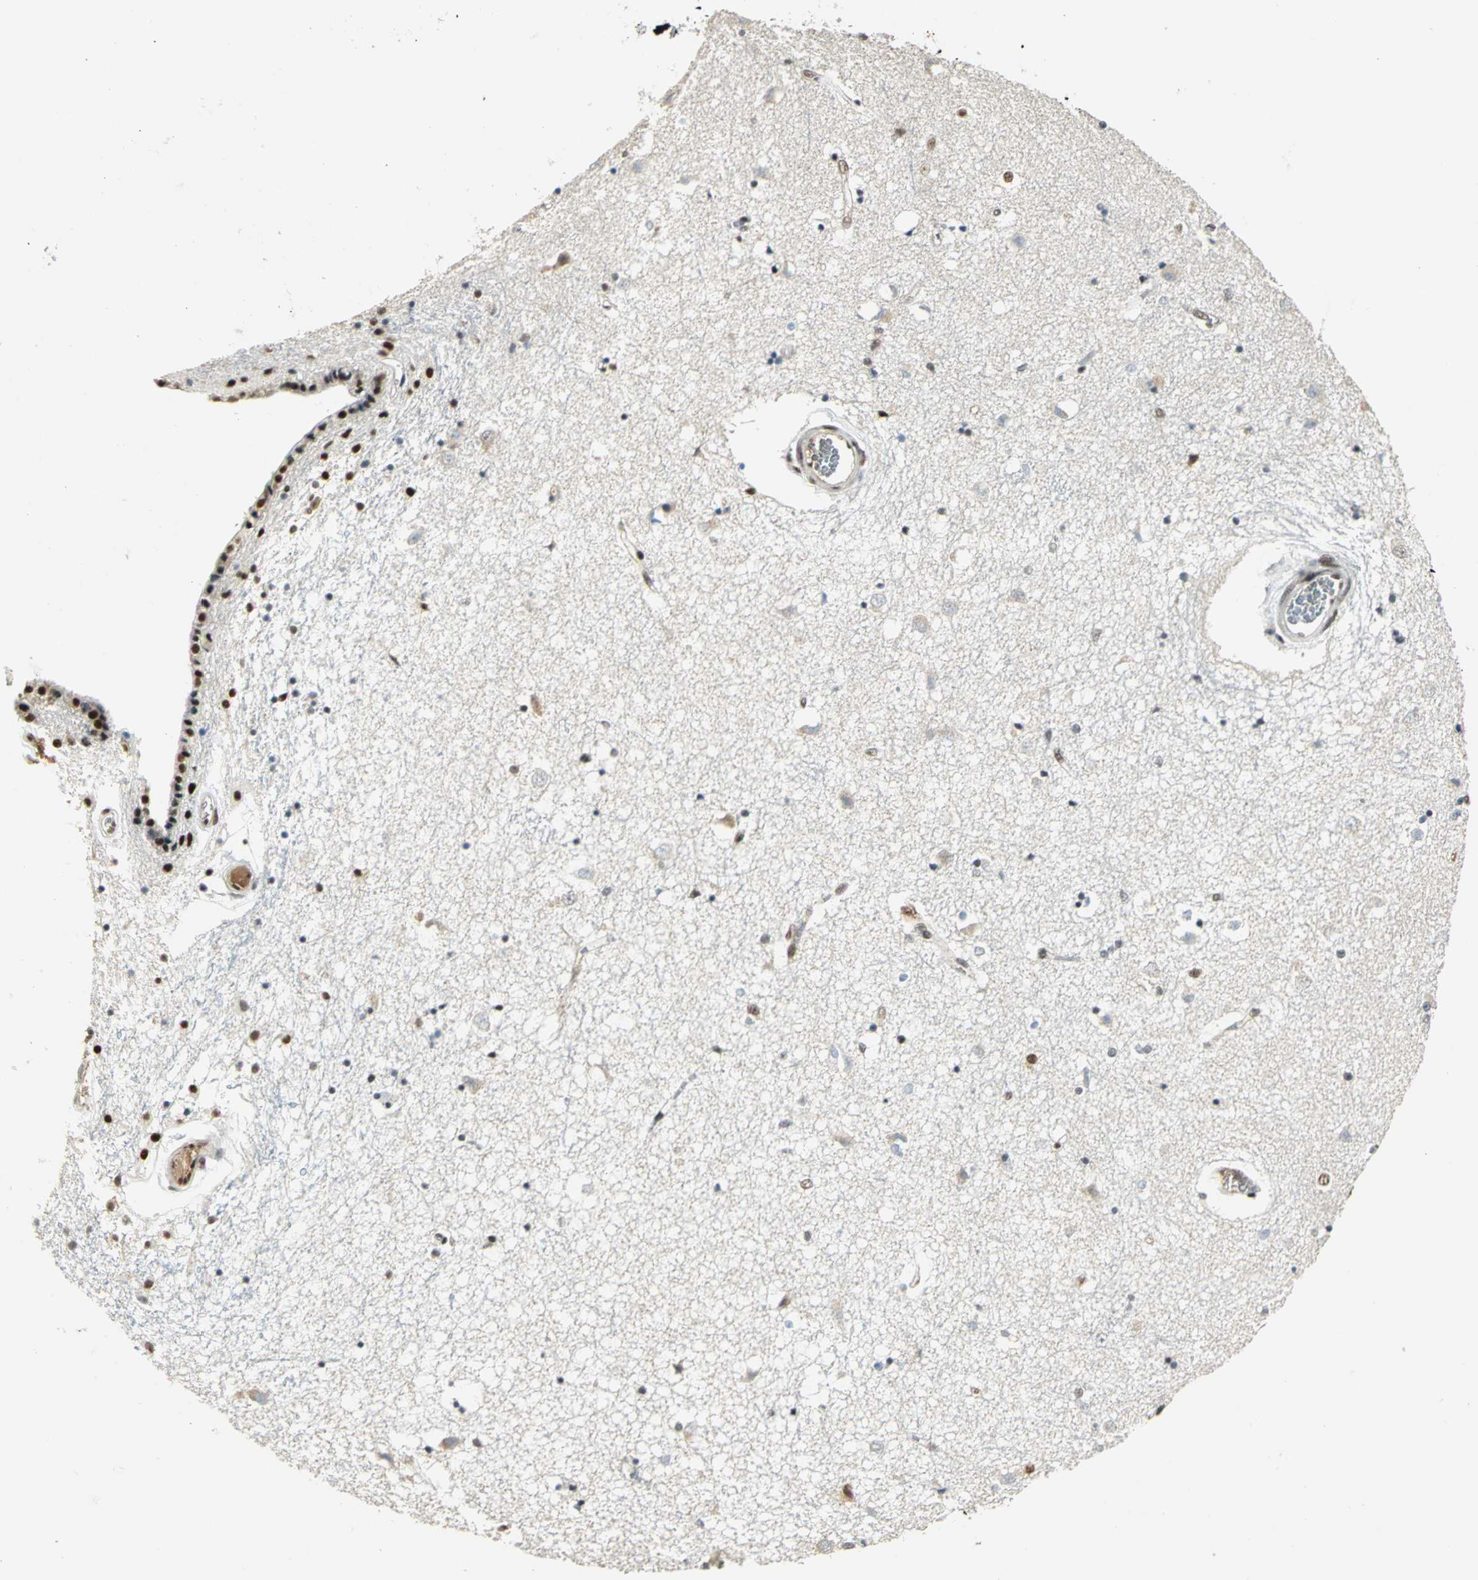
{"staining": {"intensity": "moderate", "quantity": "25%-75%", "location": "cytoplasmic/membranous,nuclear"}, "tissue": "caudate", "cell_type": "Glial cells", "image_type": "normal", "snomed": [{"axis": "morphology", "description": "Normal tissue, NOS"}, {"axis": "topography", "description": "Lateral ventricle wall"}], "caption": "The image exhibits staining of unremarkable caudate, revealing moderate cytoplasmic/membranous,nuclear protein expression (brown color) within glial cells. (DAB IHC, brown staining for protein, blue staining for nuclei).", "gene": "CCNT1", "patient": {"sex": "female", "age": 54}}